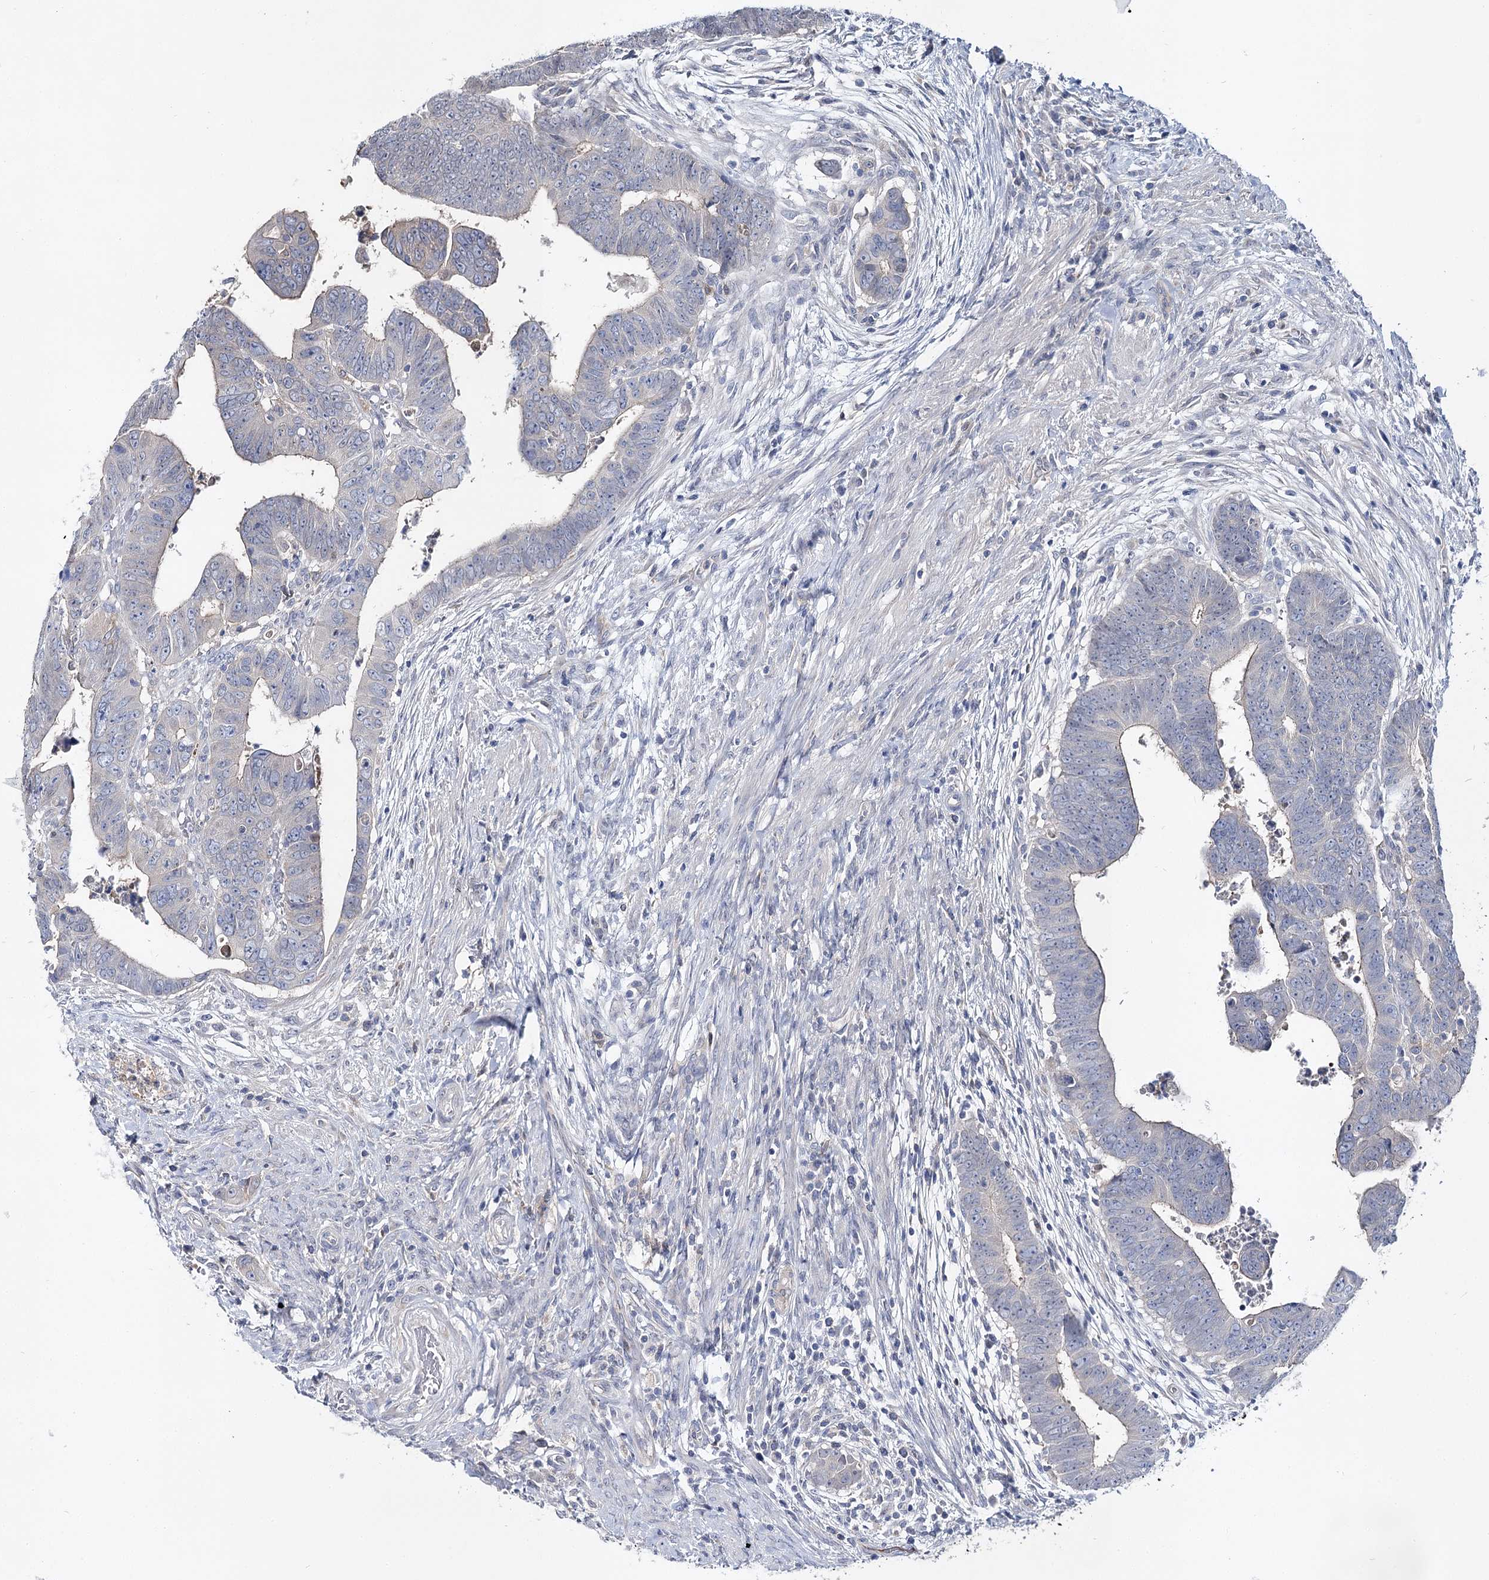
{"staining": {"intensity": "negative", "quantity": "none", "location": "none"}, "tissue": "colorectal cancer", "cell_type": "Tumor cells", "image_type": "cancer", "snomed": [{"axis": "morphology", "description": "Normal tissue, NOS"}, {"axis": "morphology", "description": "Adenocarcinoma, NOS"}, {"axis": "topography", "description": "Rectum"}], "caption": "A histopathology image of human colorectal adenocarcinoma is negative for staining in tumor cells.", "gene": "UGP2", "patient": {"sex": "female", "age": 65}}